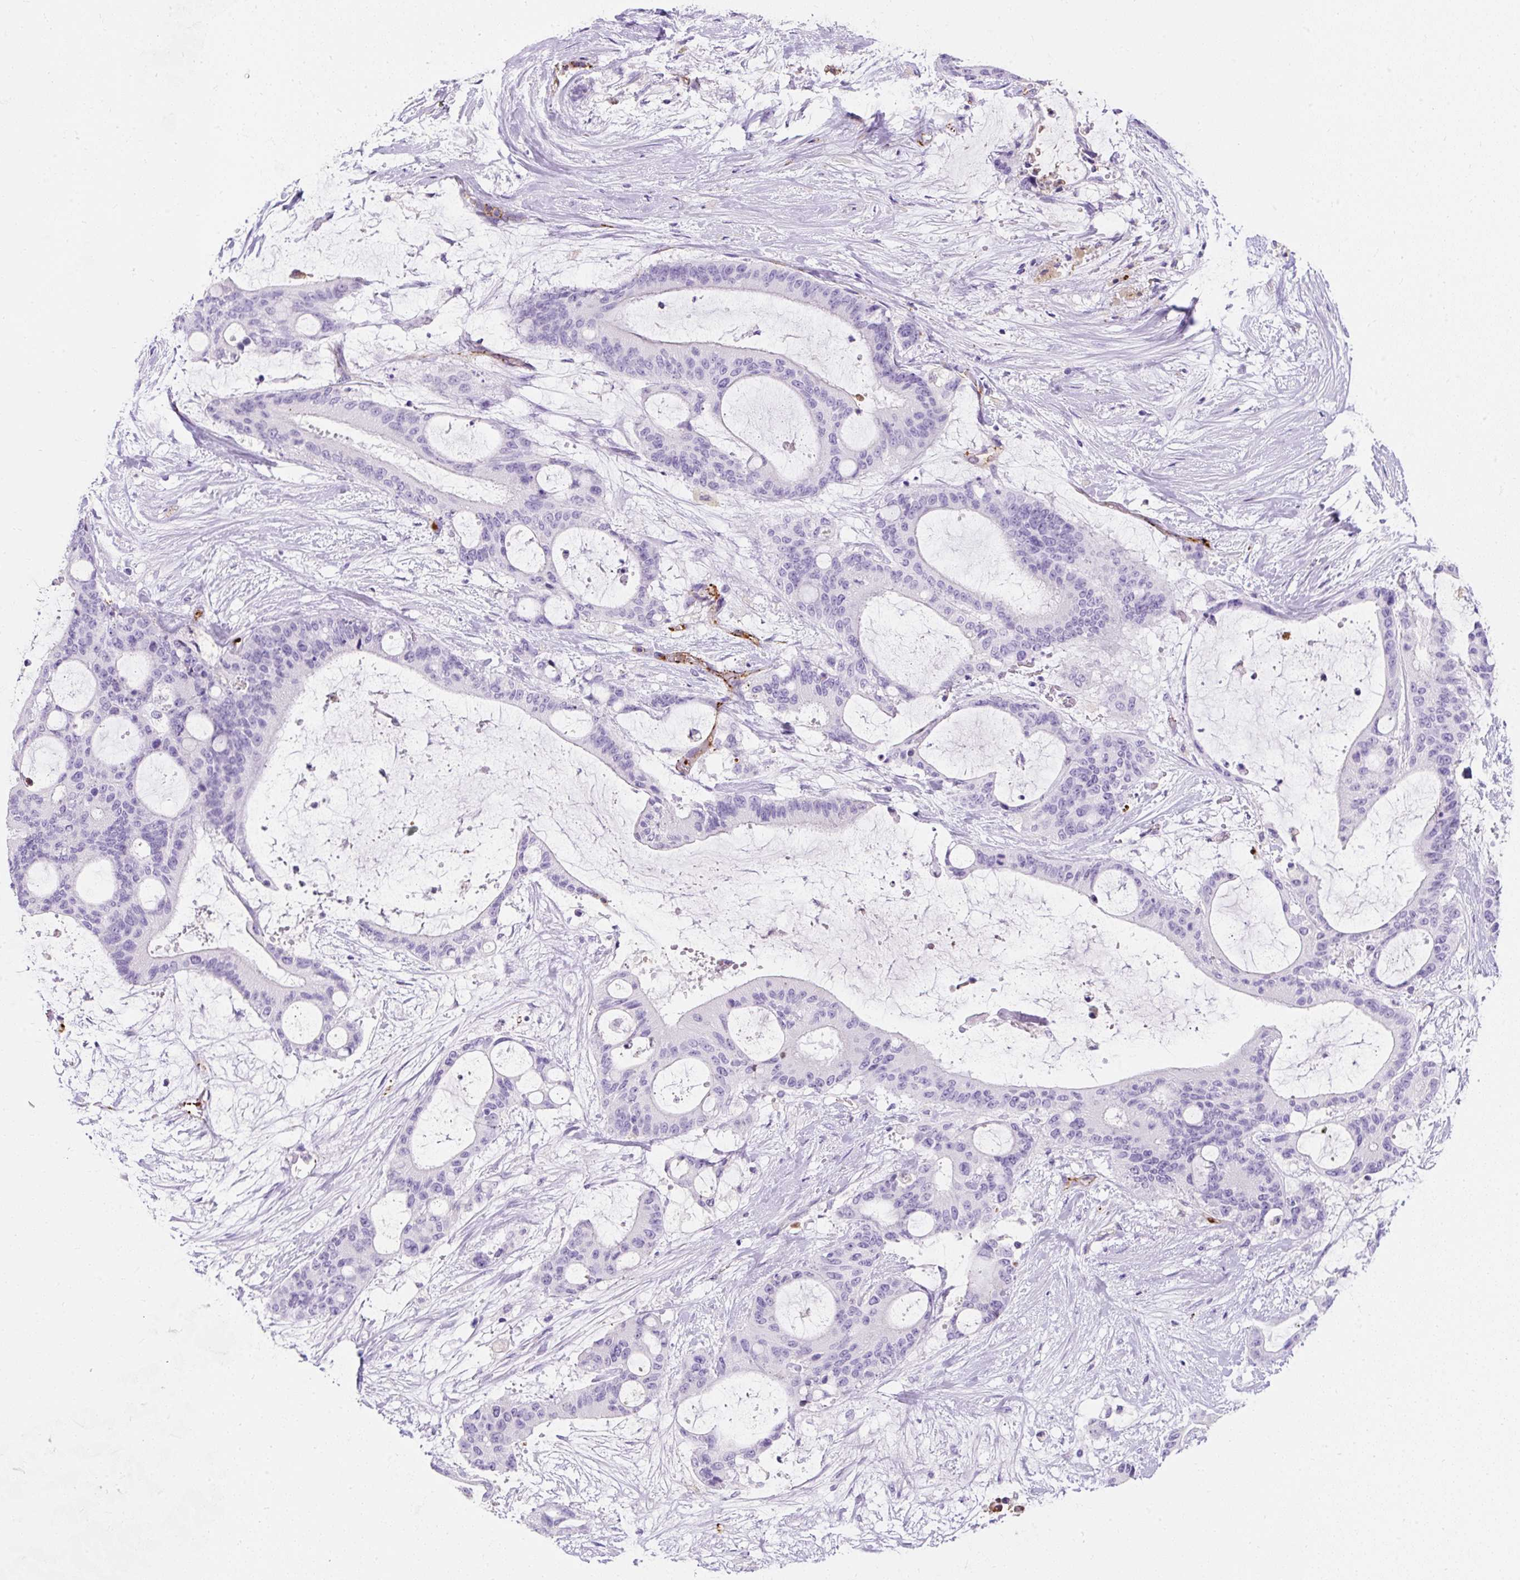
{"staining": {"intensity": "negative", "quantity": "none", "location": "none"}, "tissue": "liver cancer", "cell_type": "Tumor cells", "image_type": "cancer", "snomed": [{"axis": "morphology", "description": "Normal tissue, NOS"}, {"axis": "morphology", "description": "Cholangiocarcinoma"}, {"axis": "topography", "description": "Liver"}, {"axis": "topography", "description": "Peripheral nerve tissue"}], "caption": "High power microscopy image of an immunohistochemistry image of cholangiocarcinoma (liver), revealing no significant staining in tumor cells.", "gene": "APOC4-APOC2", "patient": {"sex": "female", "age": 73}}